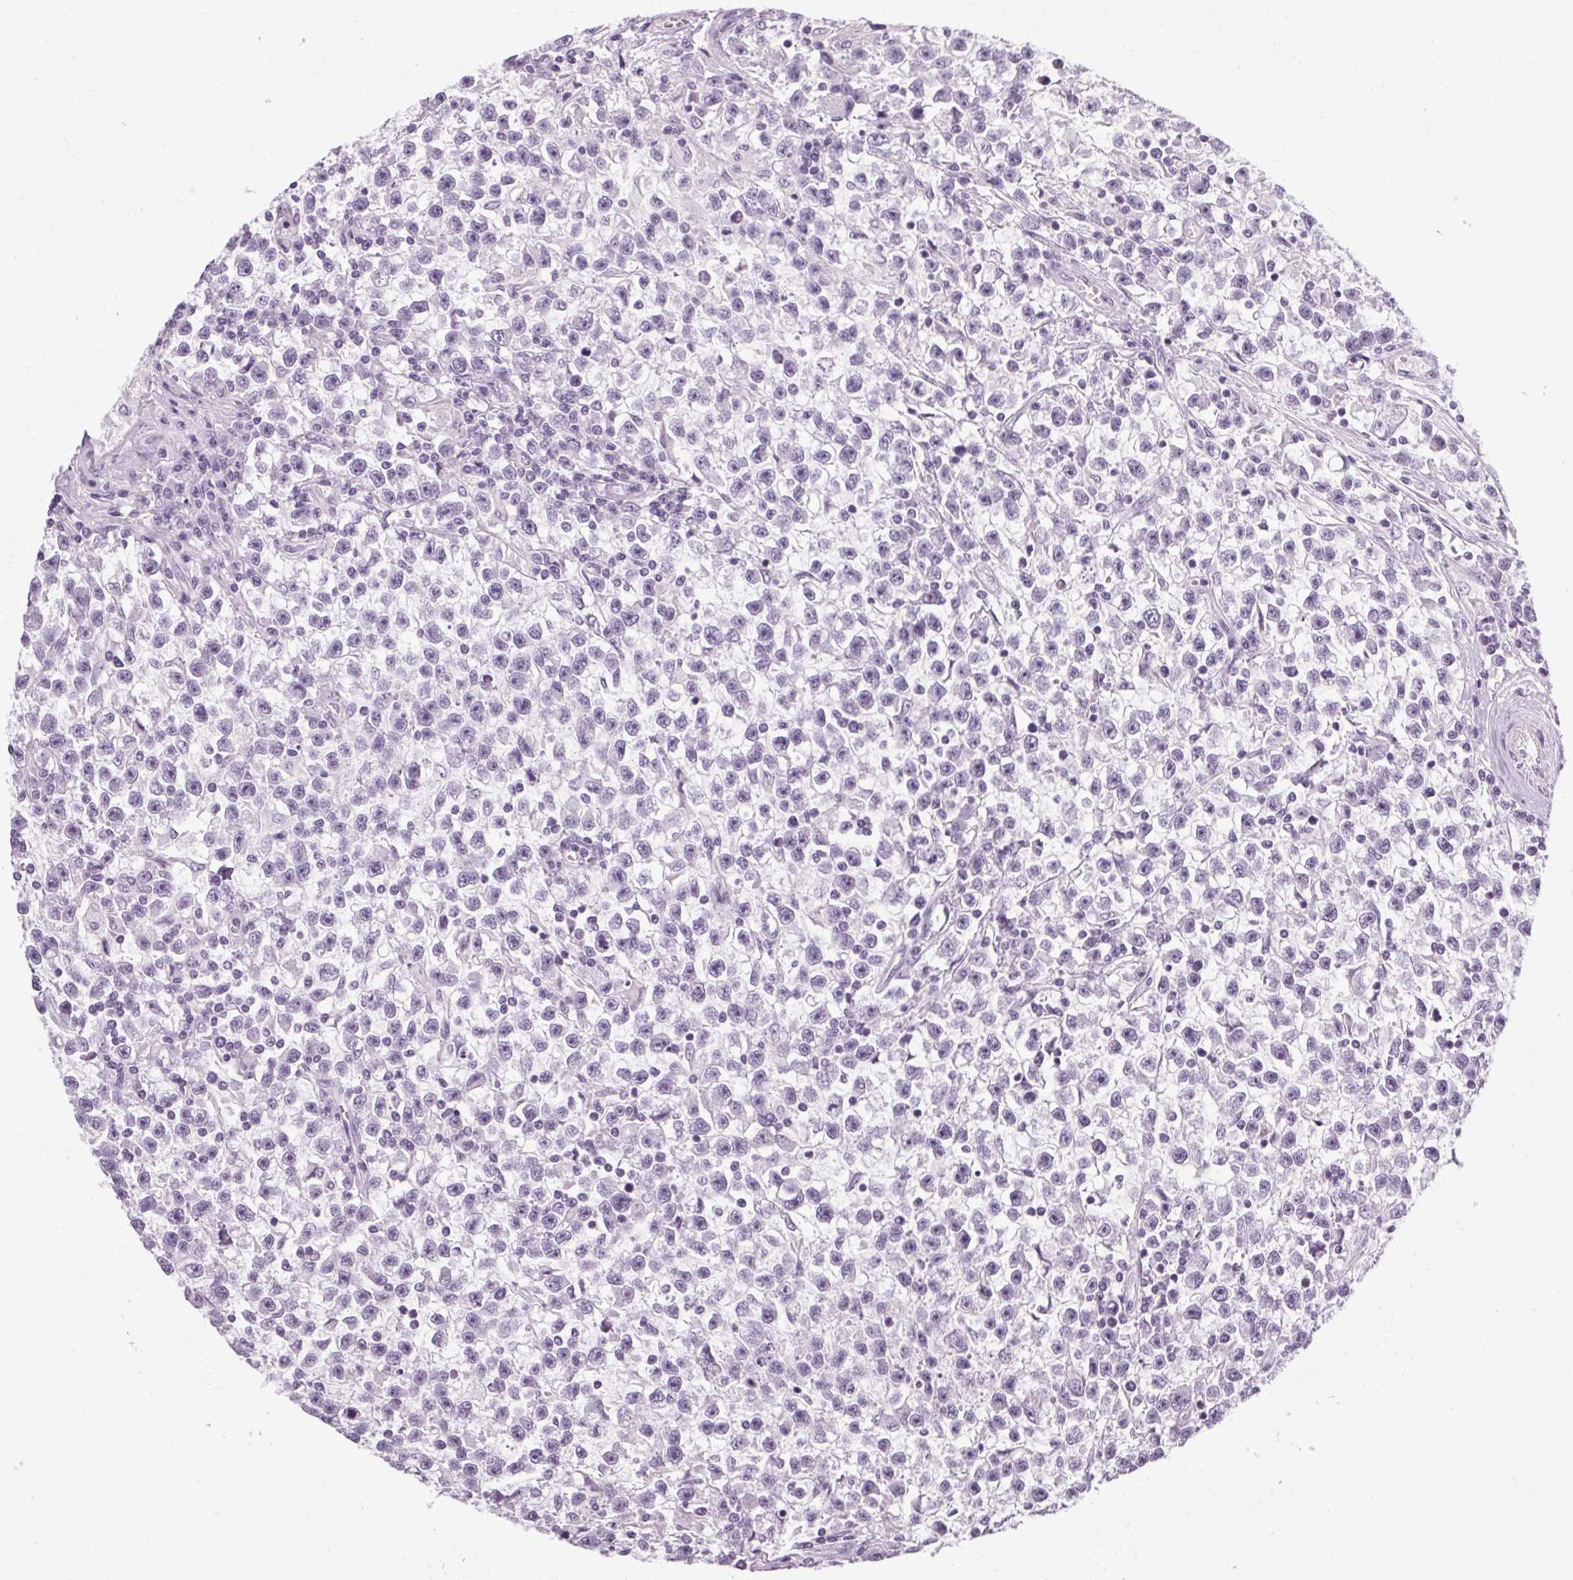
{"staining": {"intensity": "negative", "quantity": "none", "location": "none"}, "tissue": "testis cancer", "cell_type": "Tumor cells", "image_type": "cancer", "snomed": [{"axis": "morphology", "description": "Seminoma, NOS"}, {"axis": "topography", "description": "Testis"}], "caption": "The histopathology image demonstrates no staining of tumor cells in testis seminoma.", "gene": "POMC", "patient": {"sex": "male", "age": 31}}